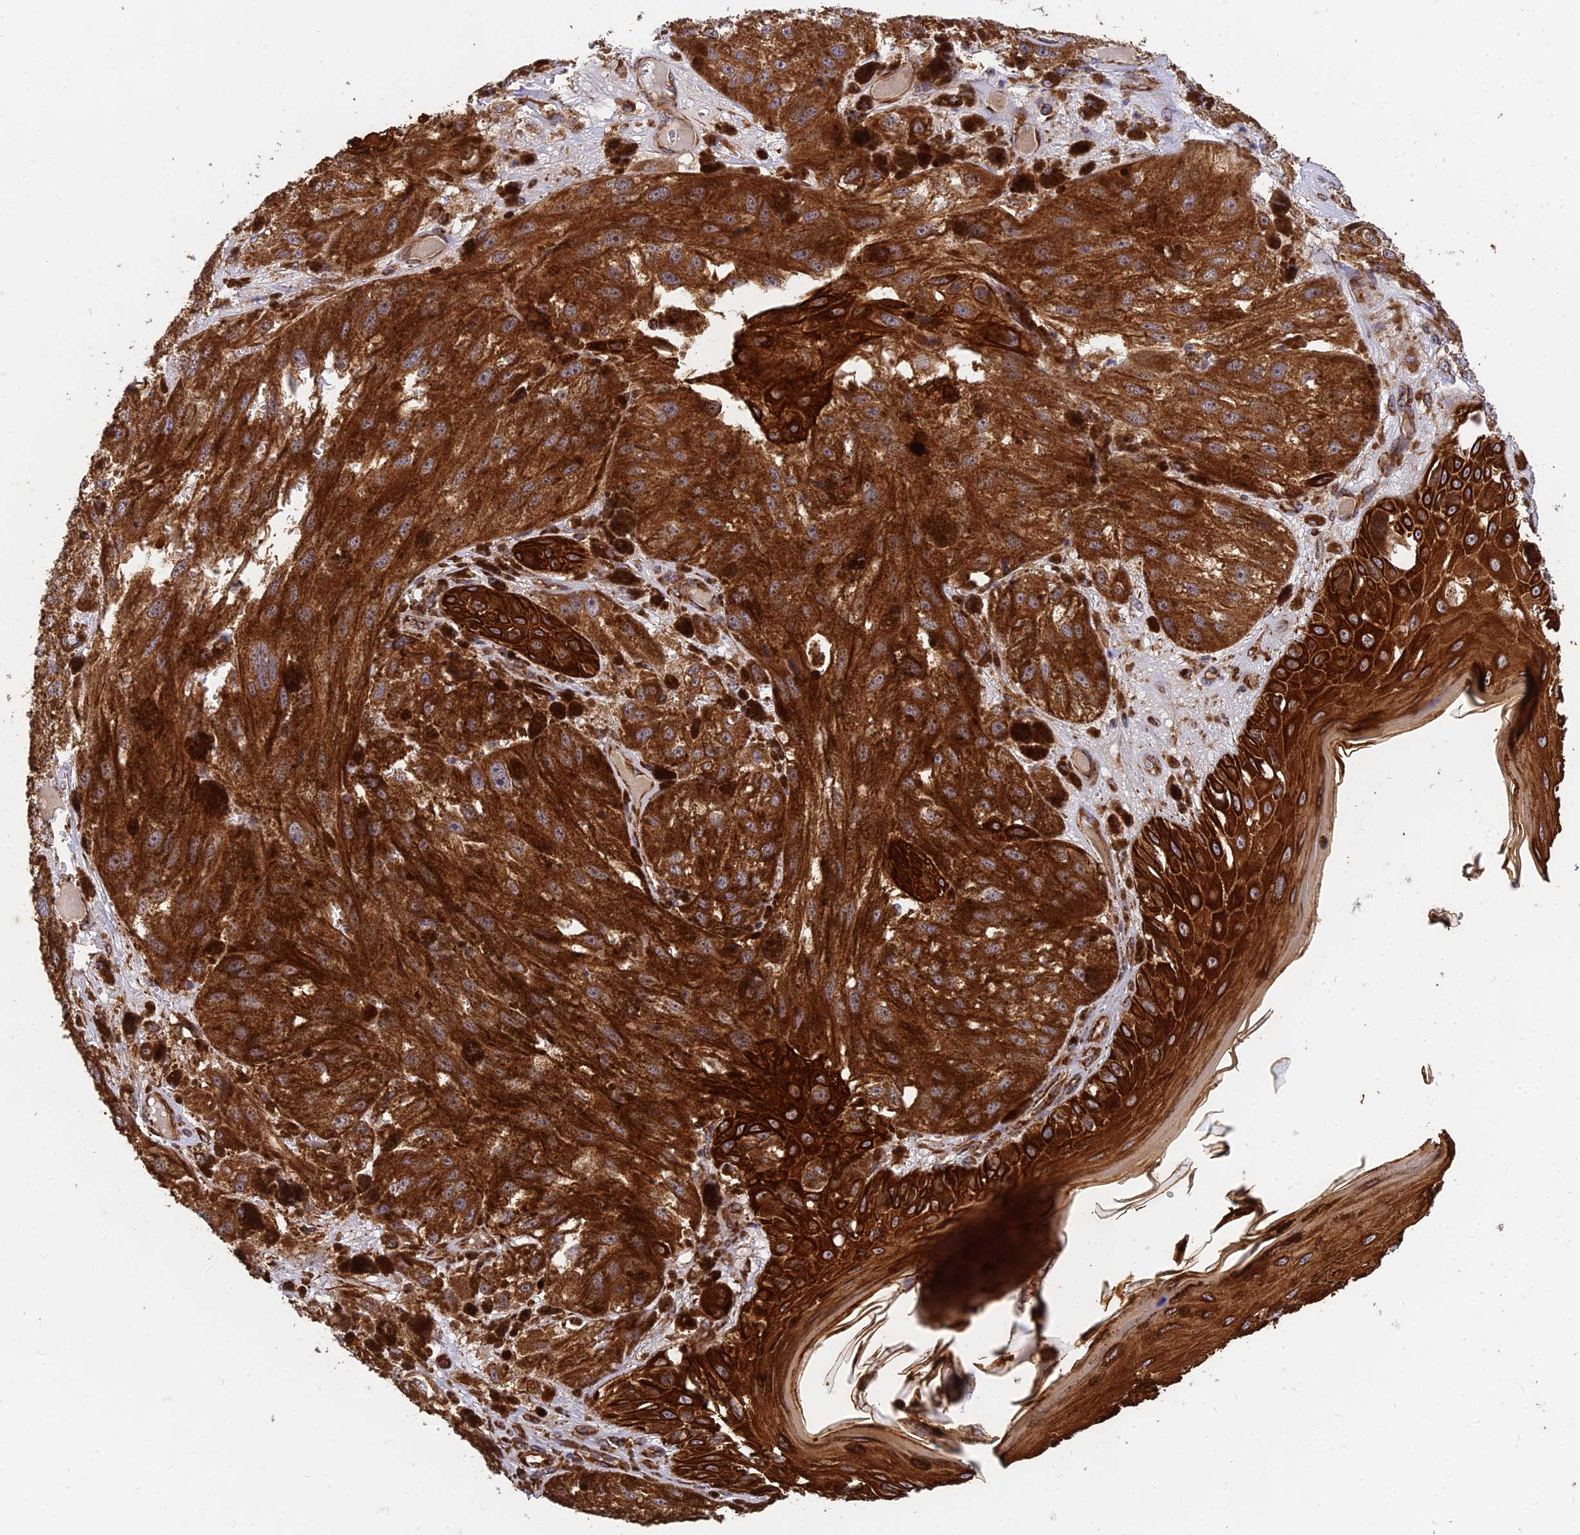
{"staining": {"intensity": "strong", "quantity": ">75%", "location": "cytoplasmic/membranous"}, "tissue": "melanoma", "cell_type": "Tumor cells", "image_type": "cancer", "snomed": [{"axis": "morphology", "description": "Malignant melanoma, NOS"}, {"axis": "topography", "description": "Skin"}], "caption": "IHC (DAB (3,3'-diaminobenzidine)) staining of malignant melanoma shows strong cytoplasmic/membranous protein positivity in approximately >75% of tumor cells.", "gene": "DSTYK", "patient": {"sex": "male", "age": 88}}